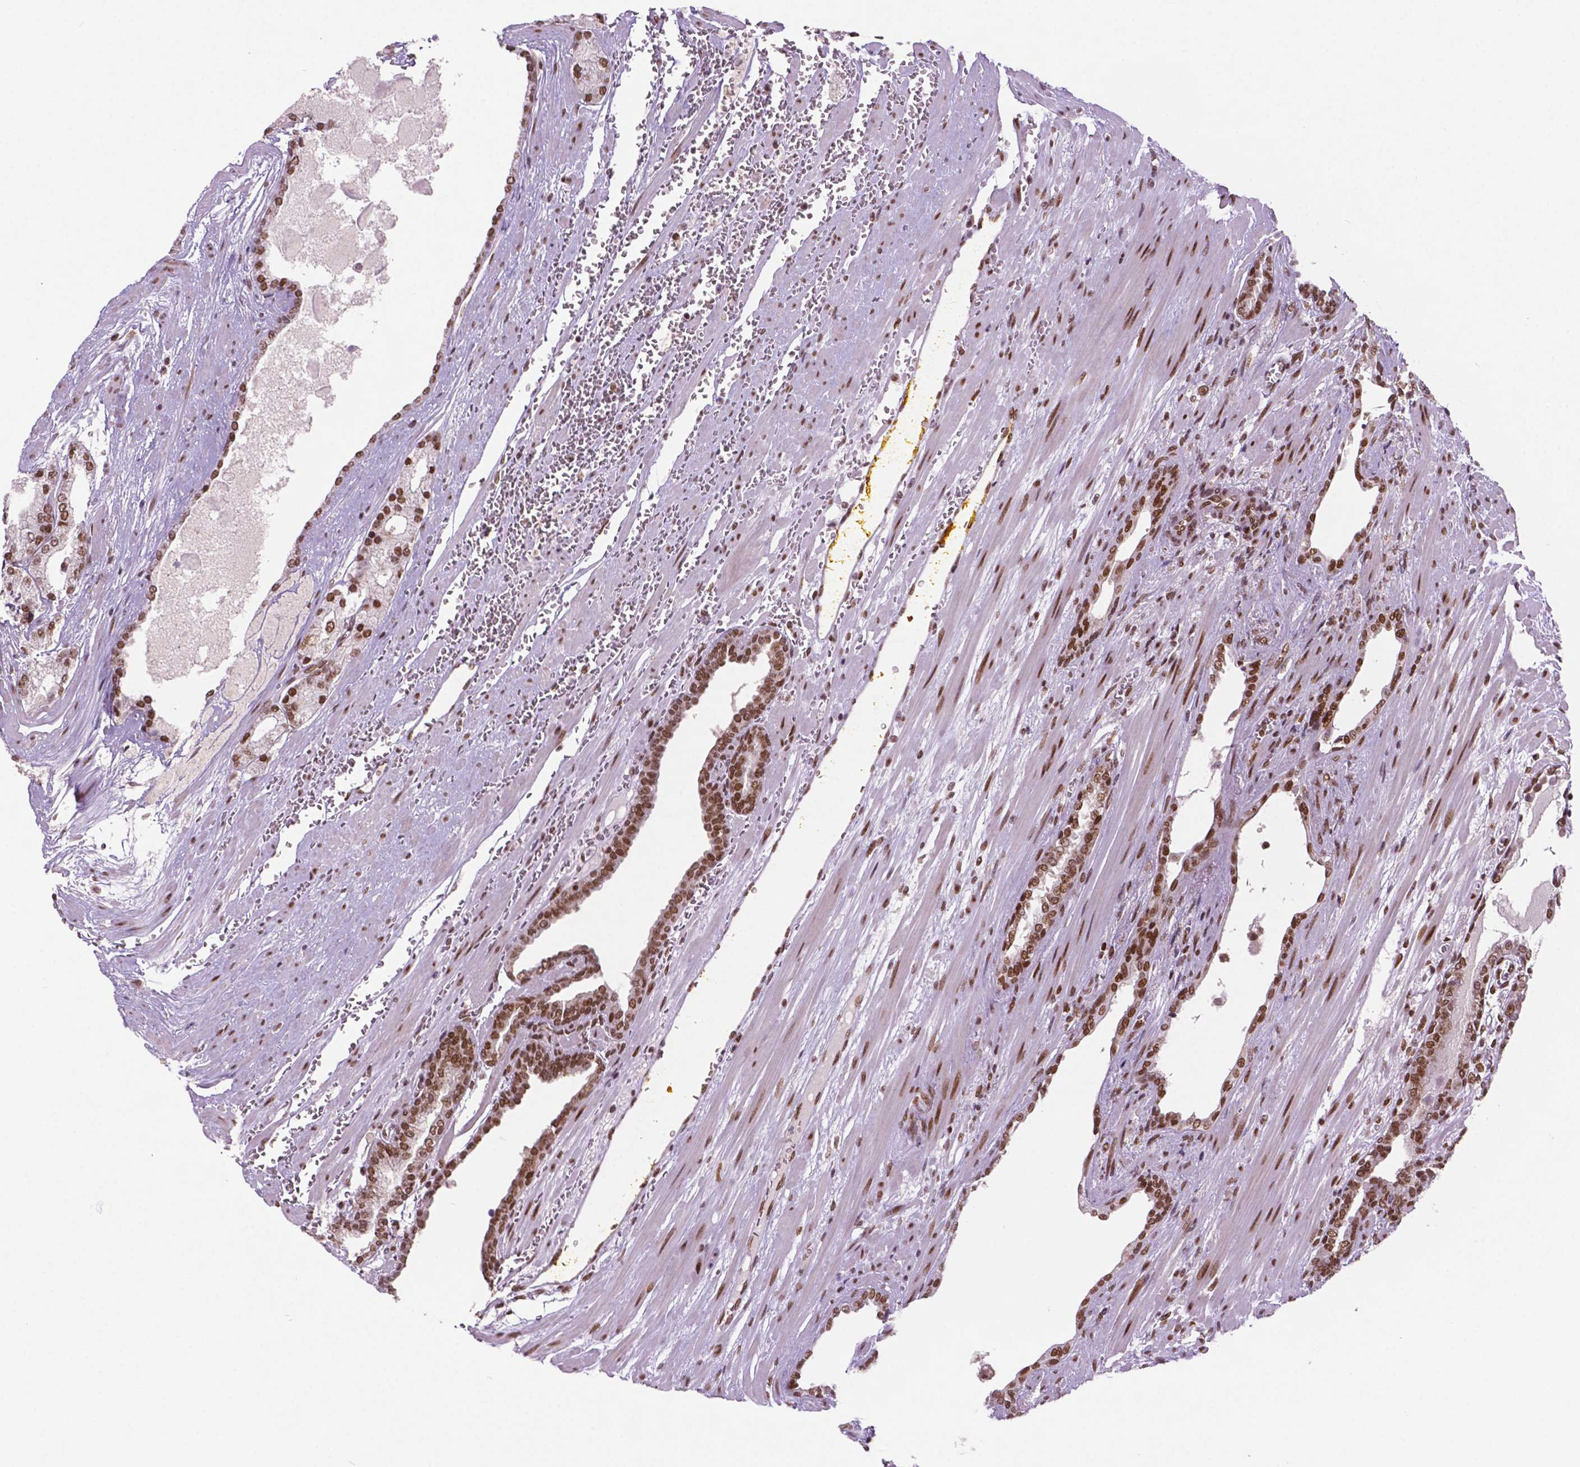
{"staining": {"intensity": "weak", "quantity": ">75%", "location": "nuclear"}, "tissue": "prostate cancer", "cell_type": "Tumor cells", "image_type": "cancer", "snomed": [{"axis": "morphology", "description": "Adenocarcinoma, High grade"}, {"axis": "topography", "description": "Prostate"}], "caption": "Immunohistochemical staining of human prostate cancer (adenocarcinoma (high-grade)) shows weak nuclear protein positivity in approximately >75% of tumor cells.", "gene": "MLH1", "patient": {"sex": "male", "age": 64}}